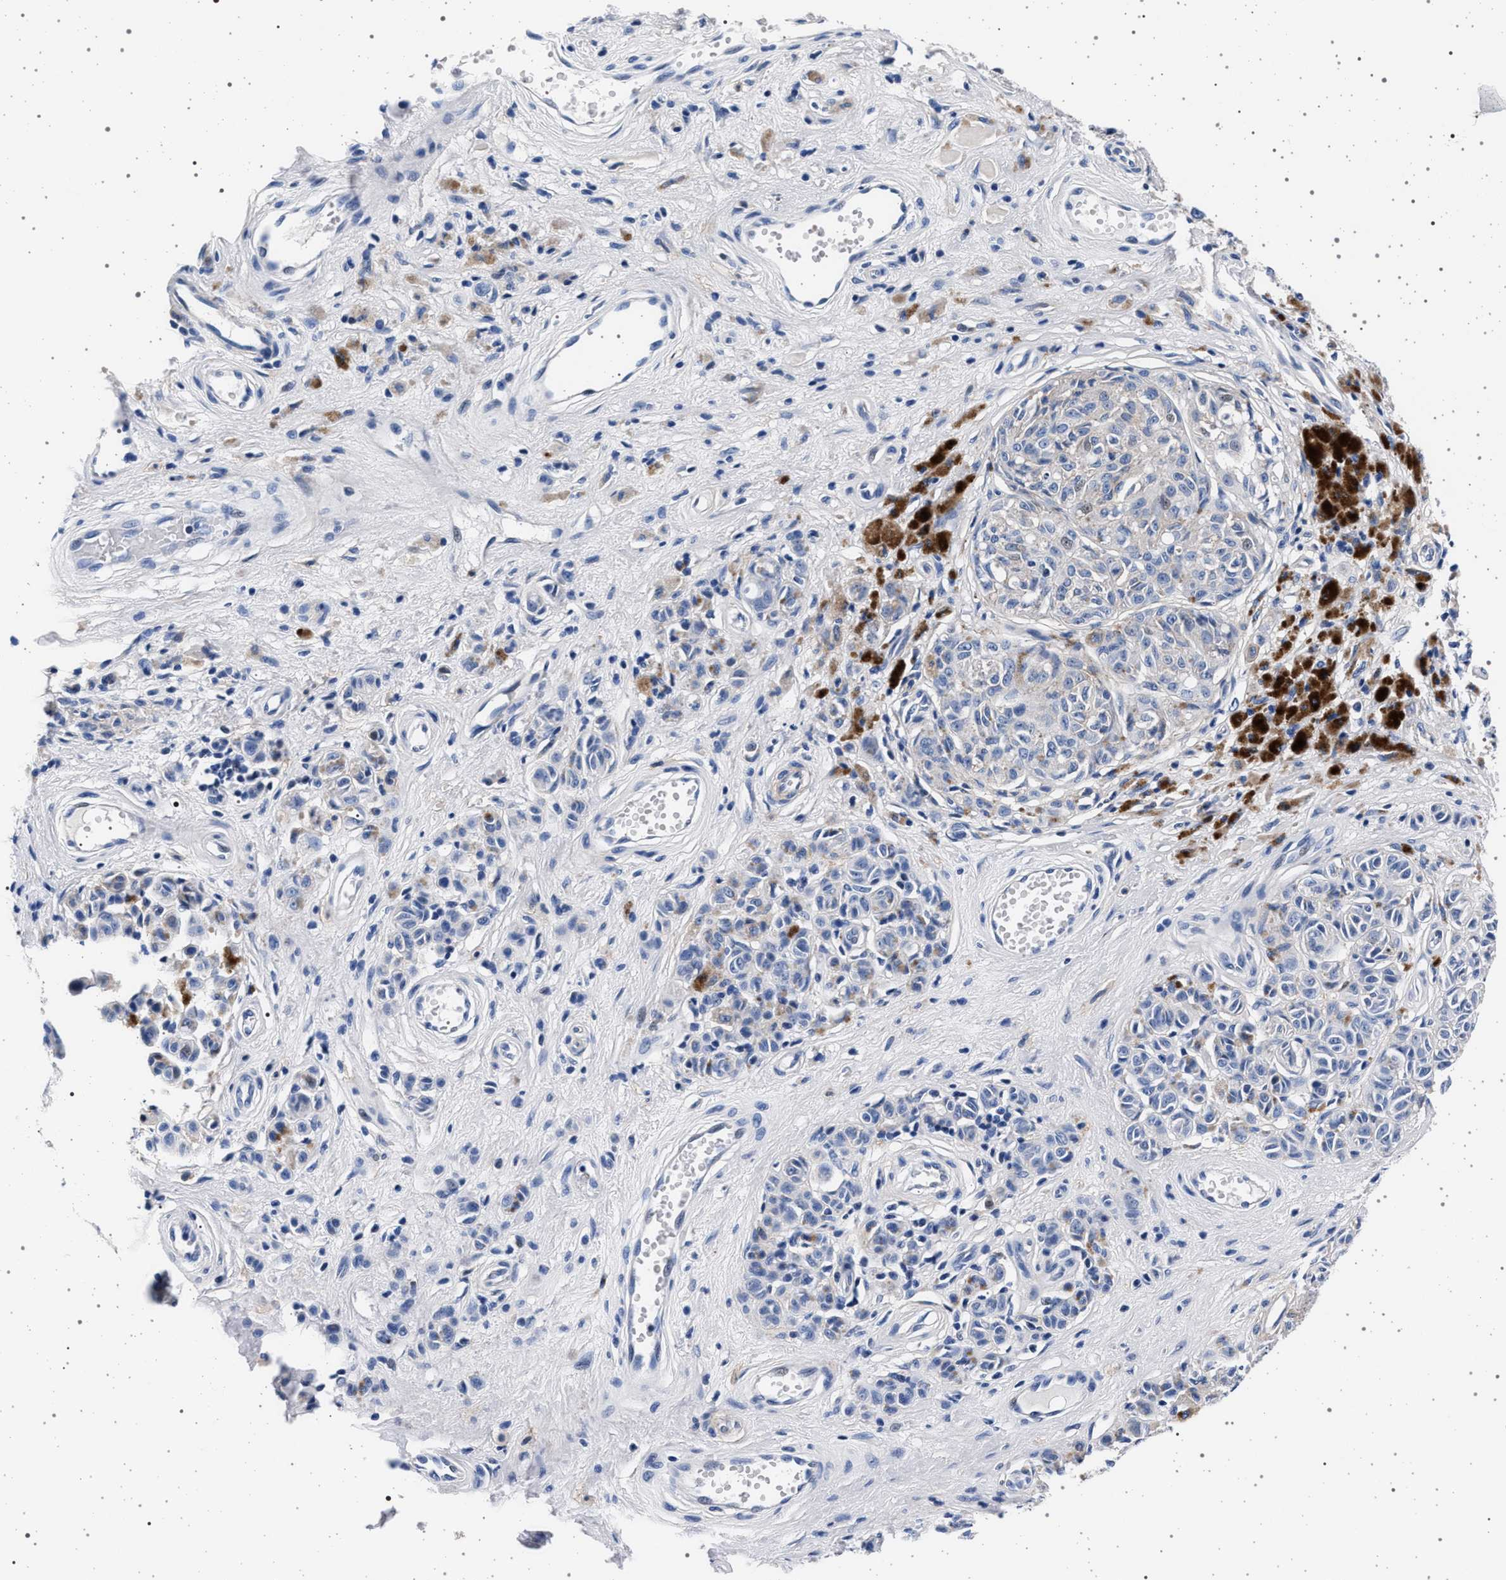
{"staining": {"intensity": "negative", "quantity": "none", "location": "none"}, "tissue": "melanoma", "cell_type": "Tumor cells", "image_type": "cancer", "snomed": [{"axis": "morphology", "description": "Malignant melanoma, NOS"}, {"axis": "topography", "description": "Skin"}], "caption": "Photomicrograph shows no protein staining in tumor cells of malignant melanoma tissue.", "gene": "SLC9A1", "patient": {"sex": "female", "age": 64}}